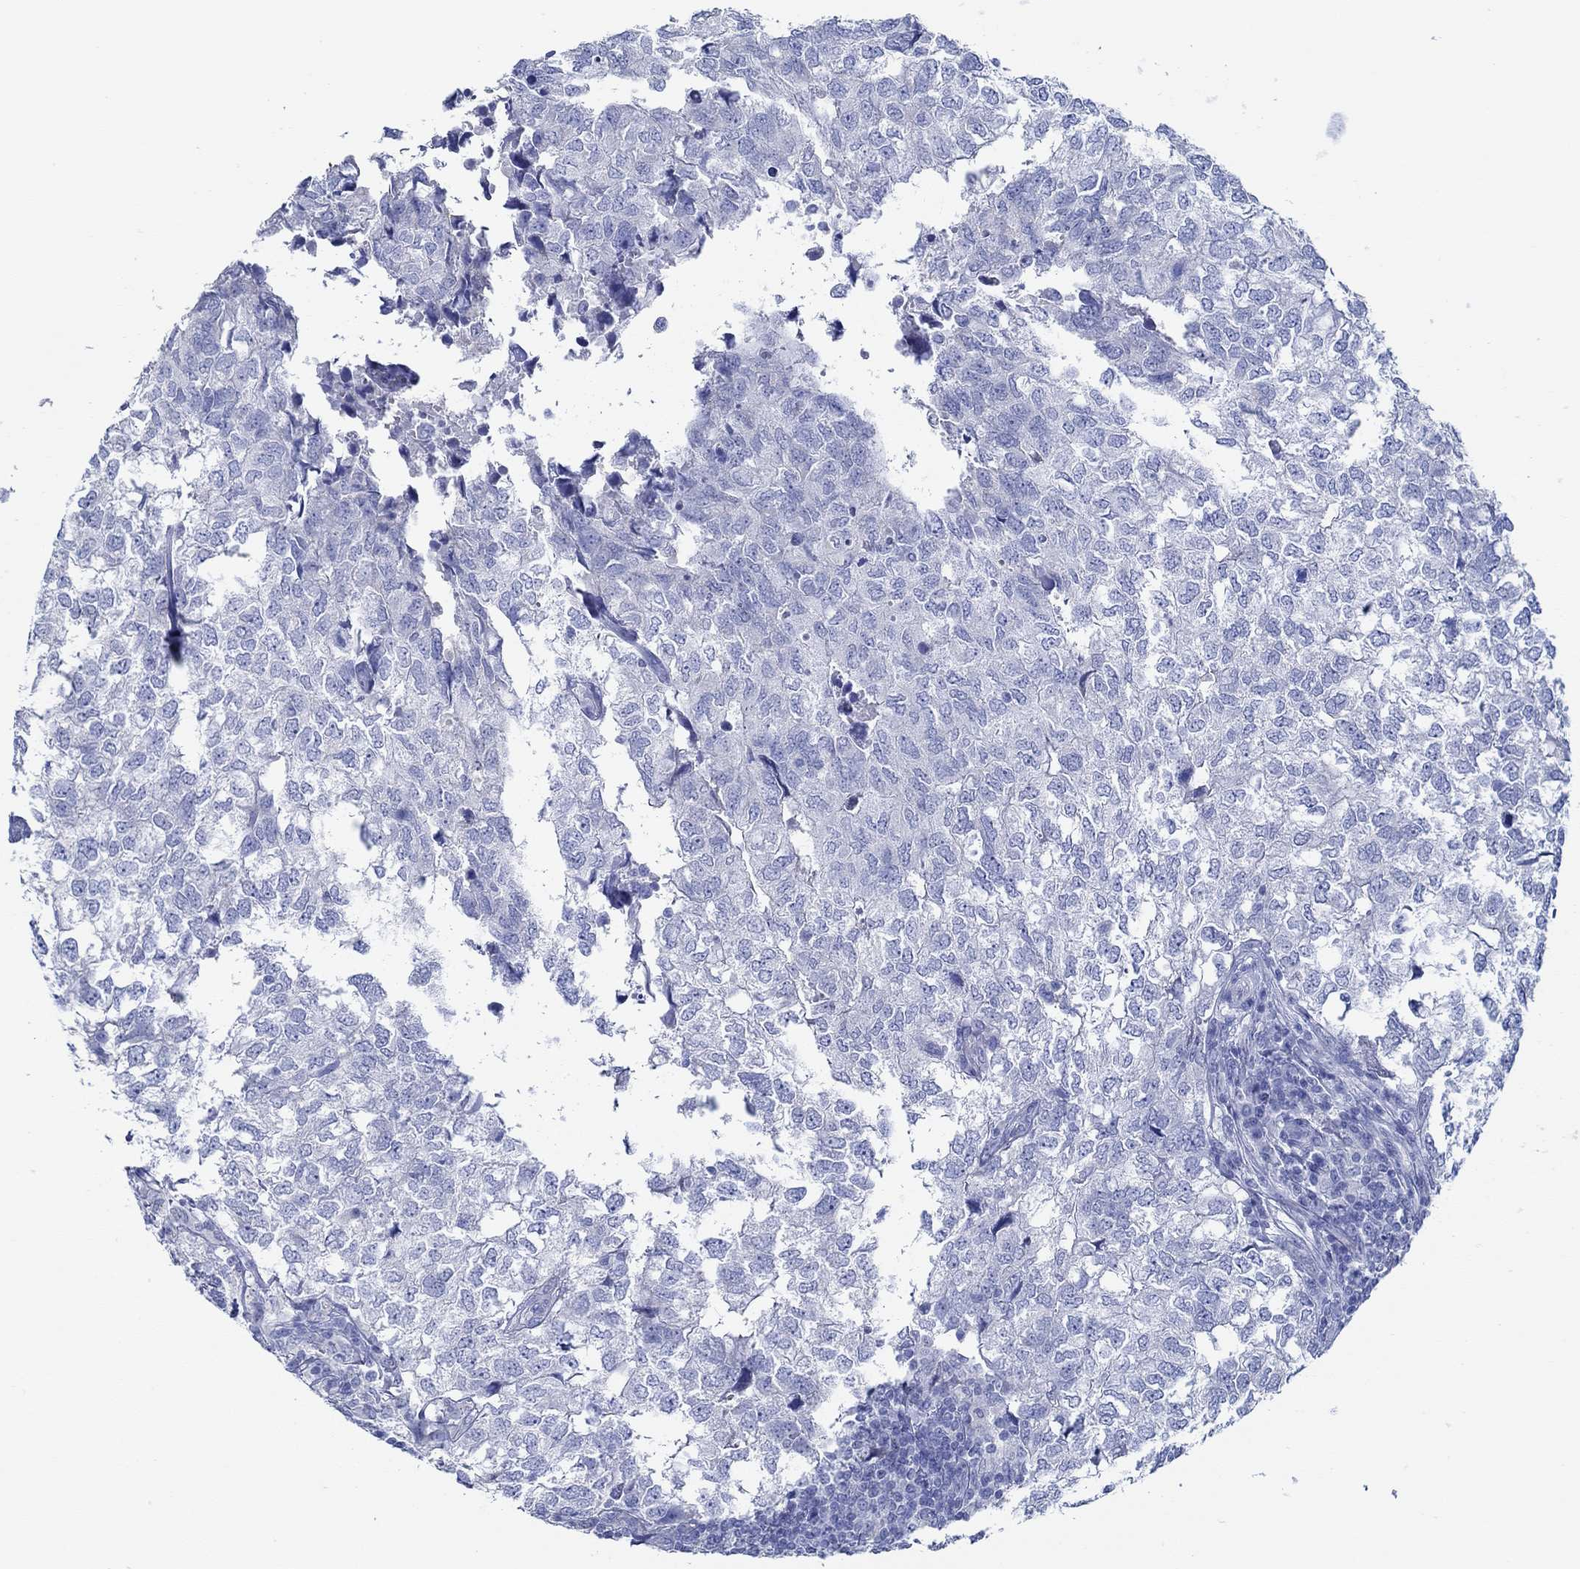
{"staining": {"intensity": "negative", "quantity": "none", "location": "none"}, "tissue": "breast cancer", "cell_type": "Tumor cells", "image_type": "cancer", "snomed": [{"axis": "morphology", "description": "Duct carcinoma"}, {"axis": "topography", "description": "Breast"}], "caption": "Tumor cells show no significant protein expression in breast cancer. (DAB IHC visualized using brightfield microscopy, high magnification).", "gene": "IGFBP6", "patient": {"sex": "female", "age": 30}}